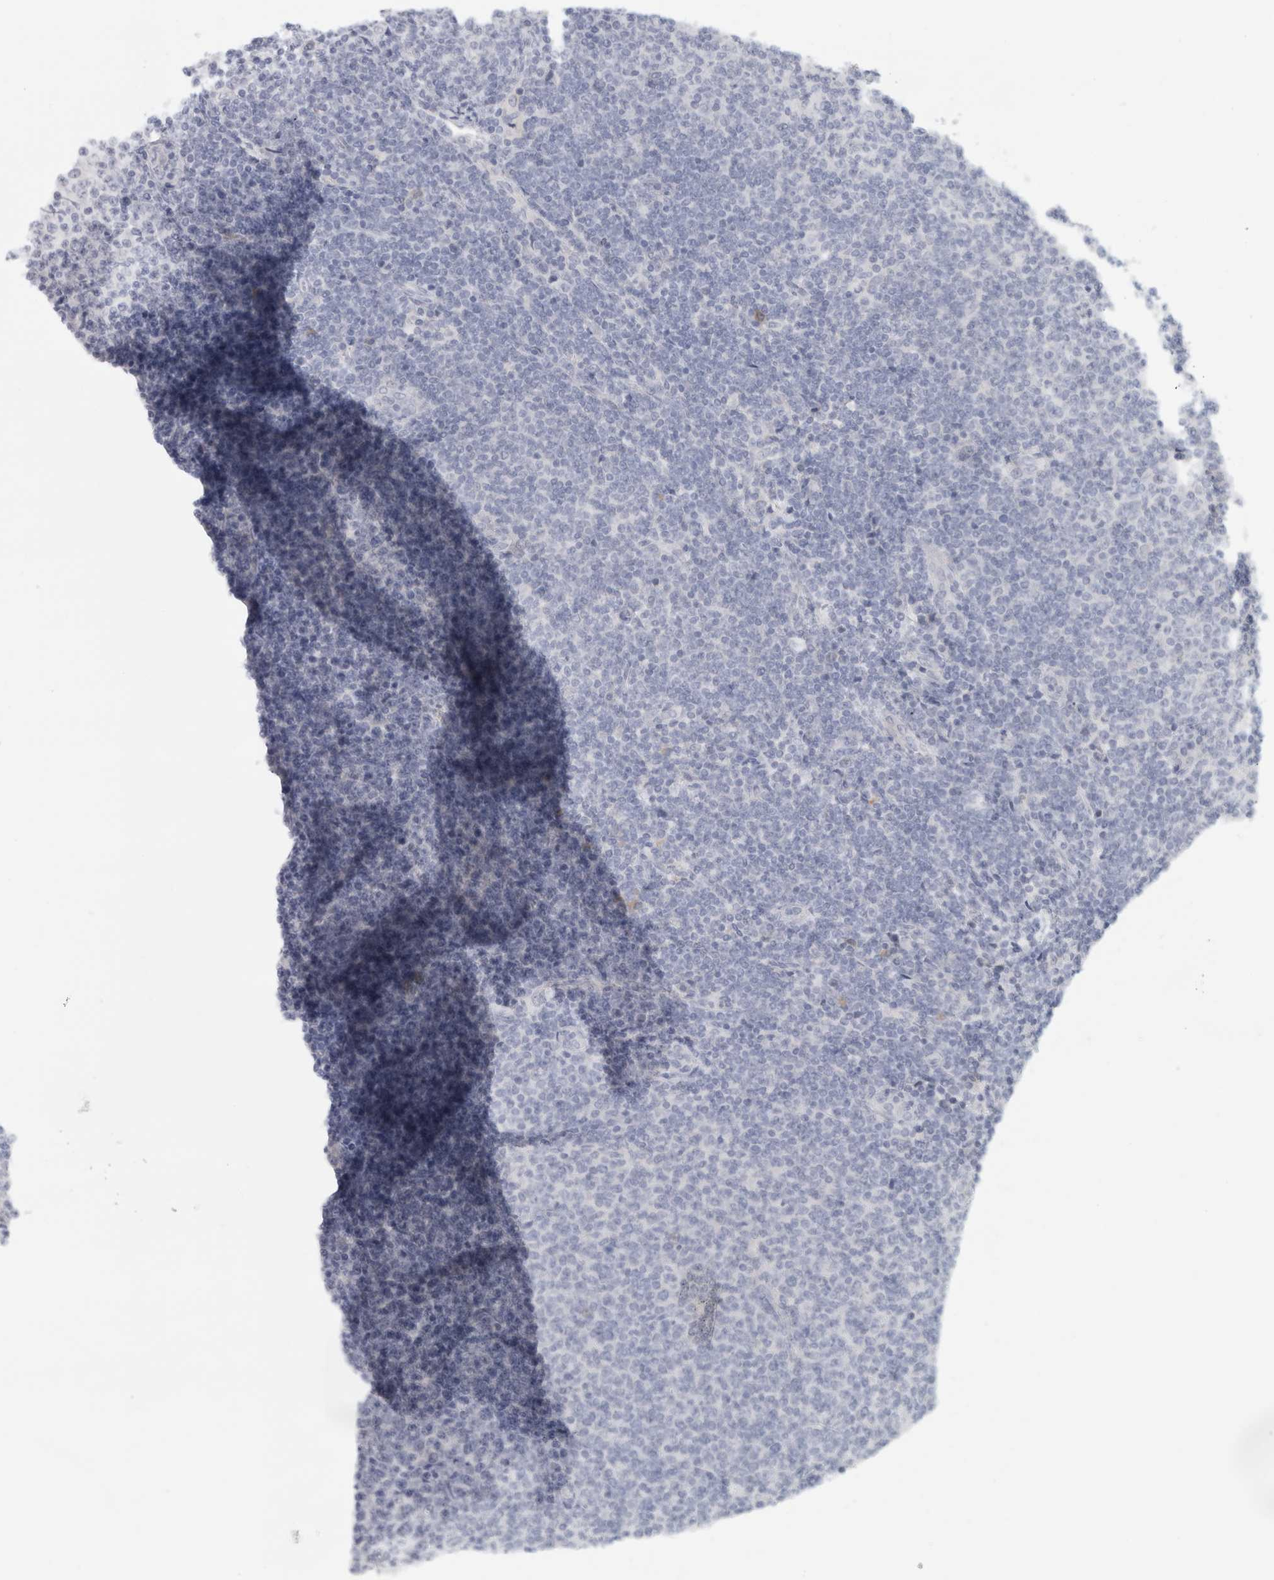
{"staining": {"intensity": "negative", "quantity": "none", "location": "none"}, "tissue": "lymphoma", "cell_type": "Tumor cells", "image_type": "cancer", "snomed": [{"axis": "morphology", "description": "Malignant lymphoma, non-Hodgkin's type, Low grade"}, {"axis": "topography", "description": "Lymph node"}], "caption": "The photomicrograph shows no staining of tumor cells in lymphoma. (DAB immunohistochemistry with hematoxylin counter stain).", "gene": "STK31", "patient": {"sex": "male", "age": 66}}